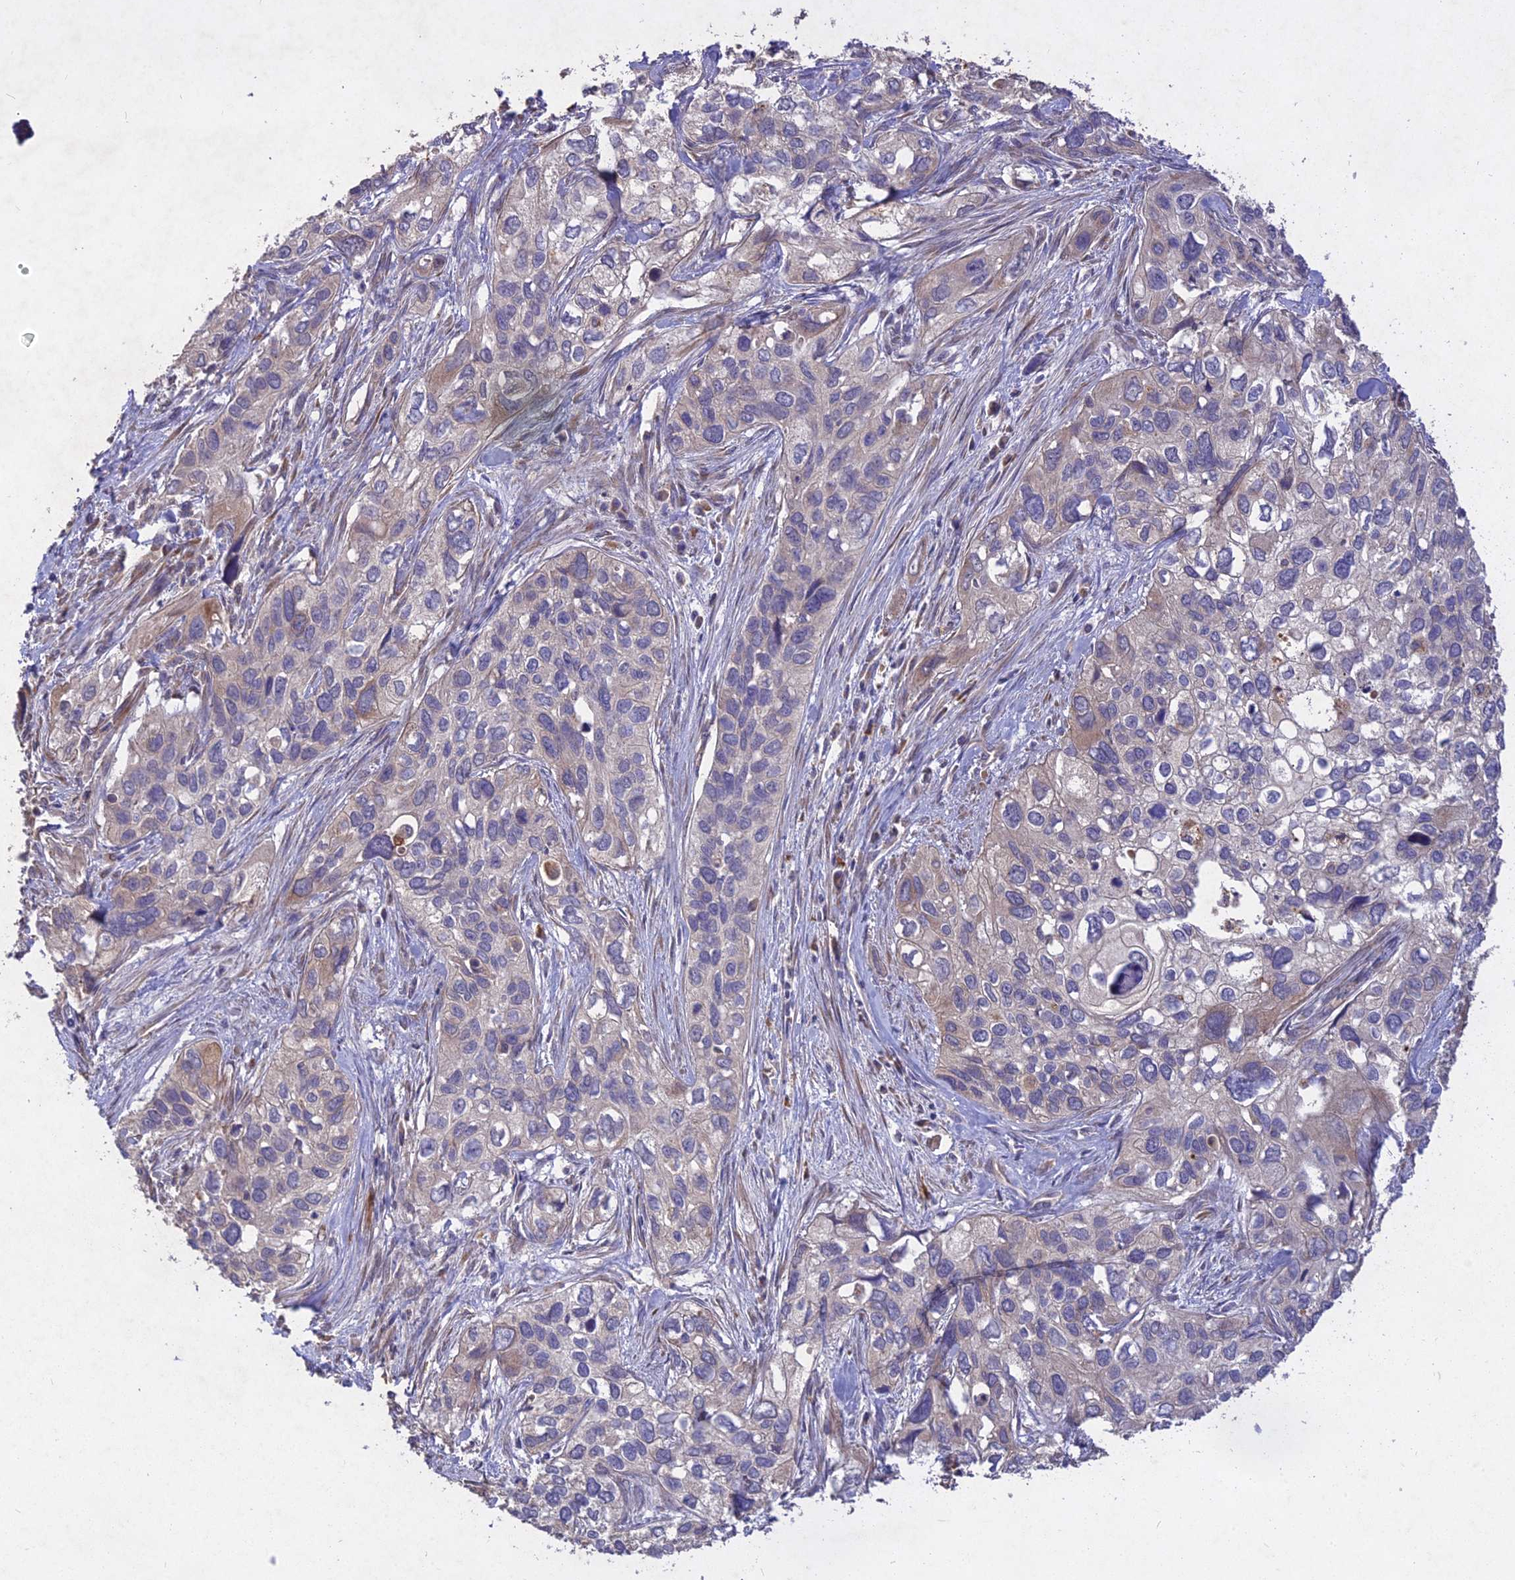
{"staining": {"intensity": "negative", "quantity": "none", "location": "none"}, "tissue": "cervical cancer", "cell_type": "Tumor cells", "image_type": "cancer", "snomed": [{"axis": "morphology", "description": "Squamous cell carcinoma, NOS"}, {"axis": "topography", "description": "Cervix"}], "caption": "Immunohistochemistry micrograph of neoplastic tissue: squamous cell carcinoma (cervical) stained with DAB displays no significant protein positivity in tumor cells.", "gene": "SLC26A4", "patient": {"sex": "female", "age": 55}}